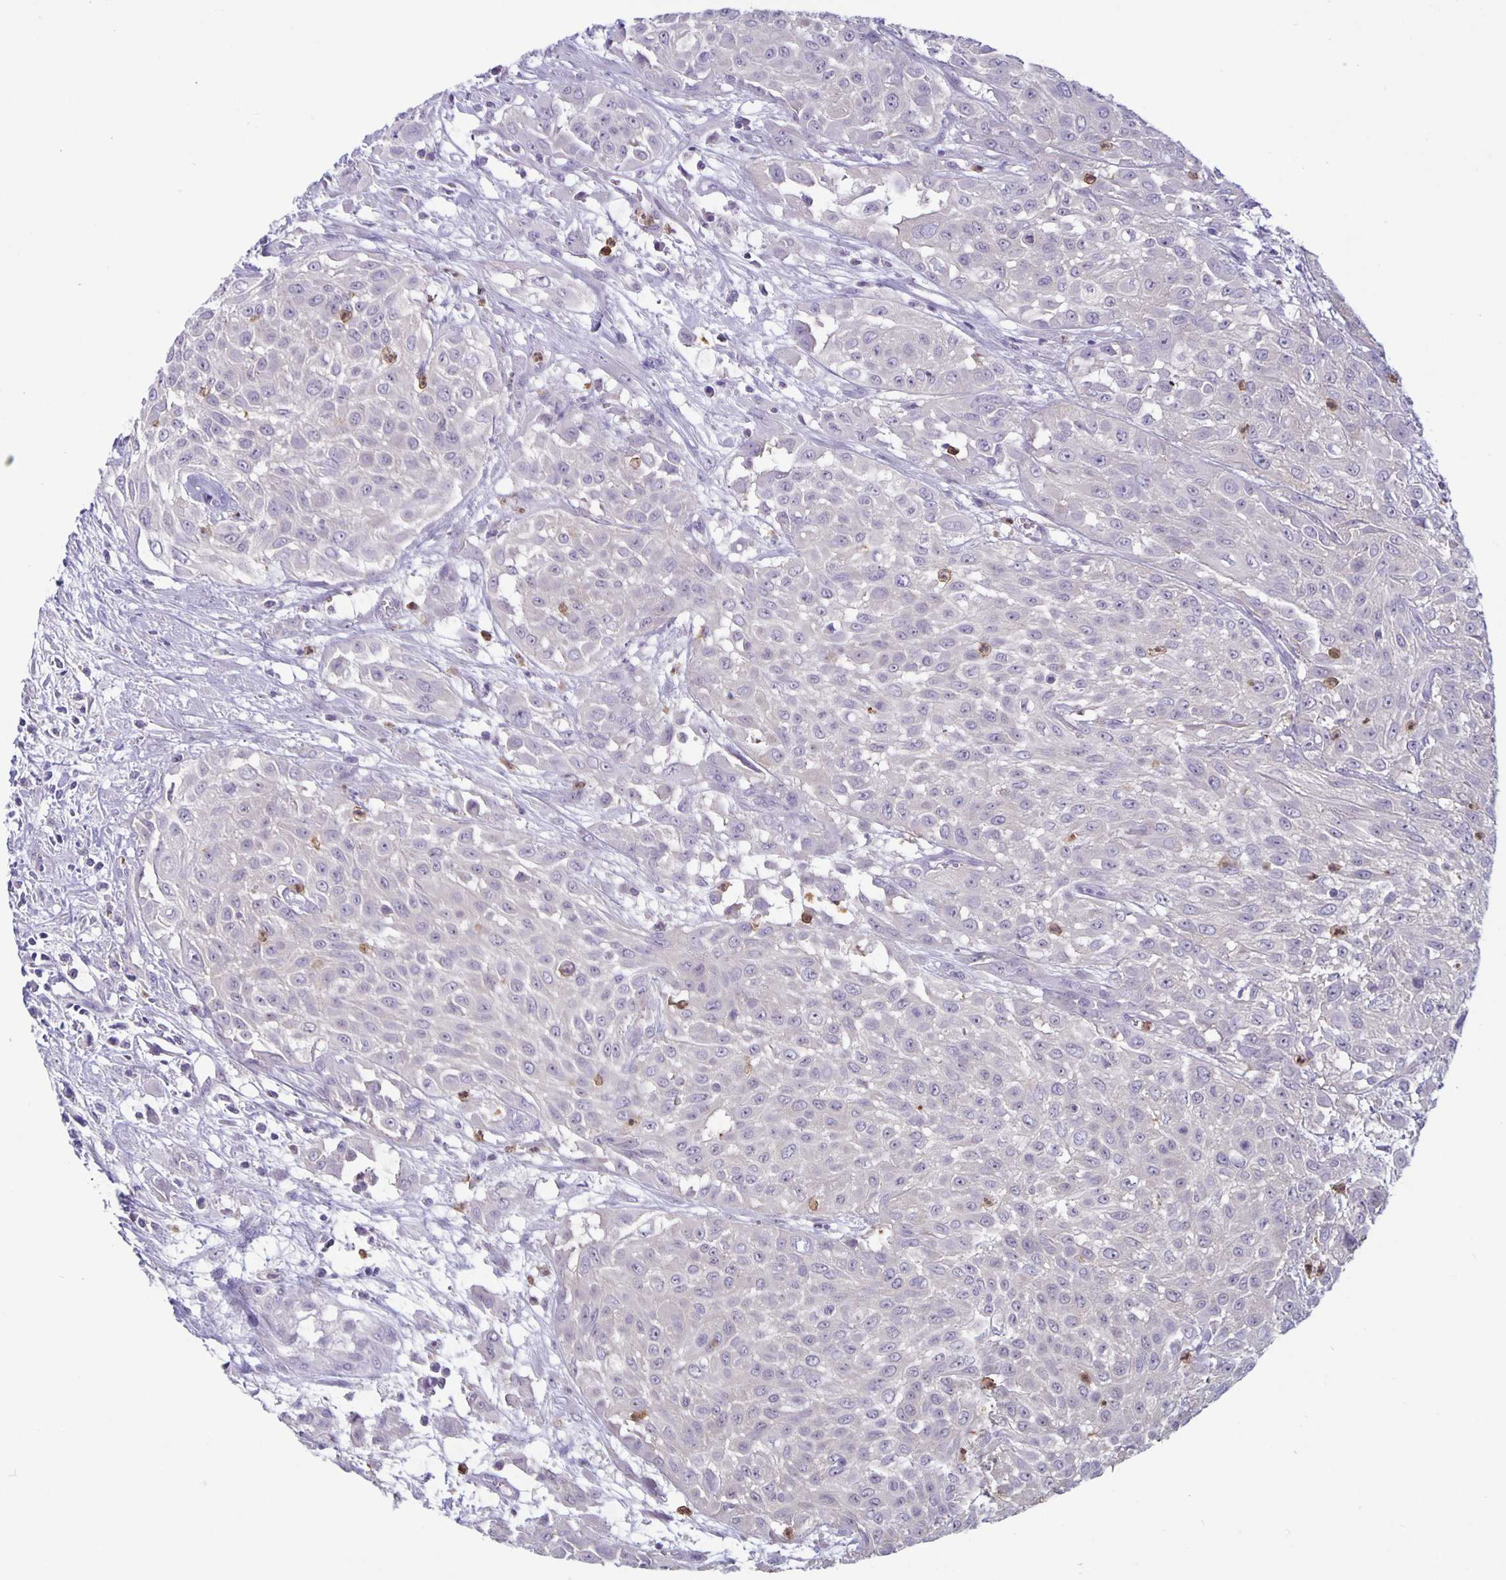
{"staining": {"intensity": "negative", "quantity": "none", "location": "none"}, "tissue": "urothelial cancer", "cell_type": "Tumor cells", "image_type": "cancer", "snomed": [{"axis": "morphology", "description": "Urothelial carcinoma, High grade"}, {"axis": "topography", "description": "Urinary bladder"}], "caption": "Immunohistochemistry (IHC) image of urothelial cancer stained for a protein (brown), which shows no expression in tumor cells.", "gene": "PLCB3", "patient": {"sex": "male", "age": 57}}